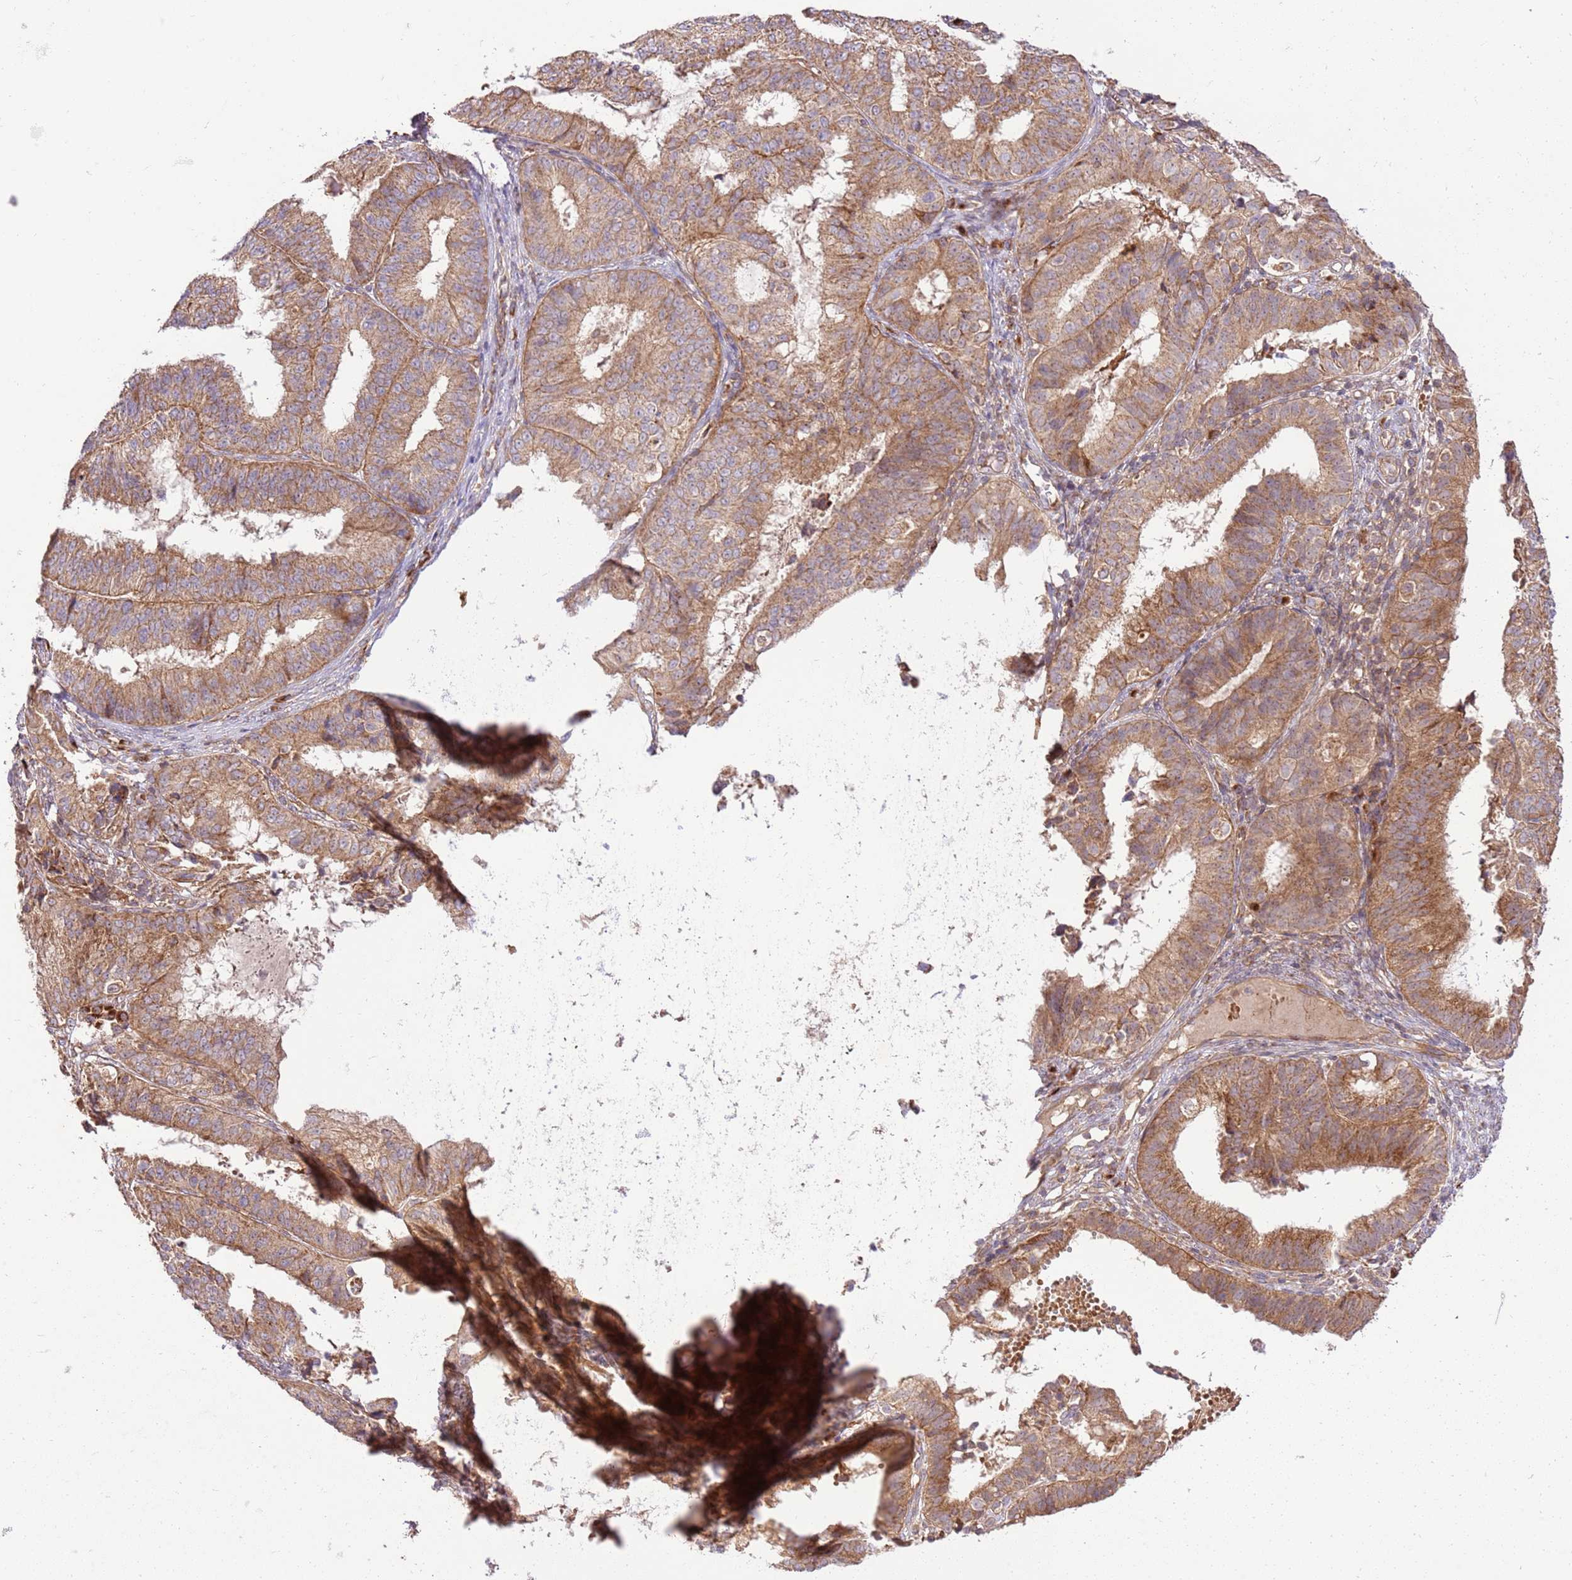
{"staining": {"intensity": "moderate", "quantity": ">75%", "location": "cytoplasmic/membranous"}, "tissue": "endometrial cancer", "cell_type": "Tumor cells", "image_type": "cancer", "snomed": [{"axis": "morphology", "description": "Adenocarcinoma, NOS"}, {"axis": "topography", "description": "Endometrium"}], "caption": "Immunohistochemical staining of endometrial cancer (adenocarcinoma) demonstrates moderate cytoplasmic/membranous protein expression in approximately >75% of tumor cells.", "gene": "SPATA2L", "patient": {"sex": "female", "age": 51}}